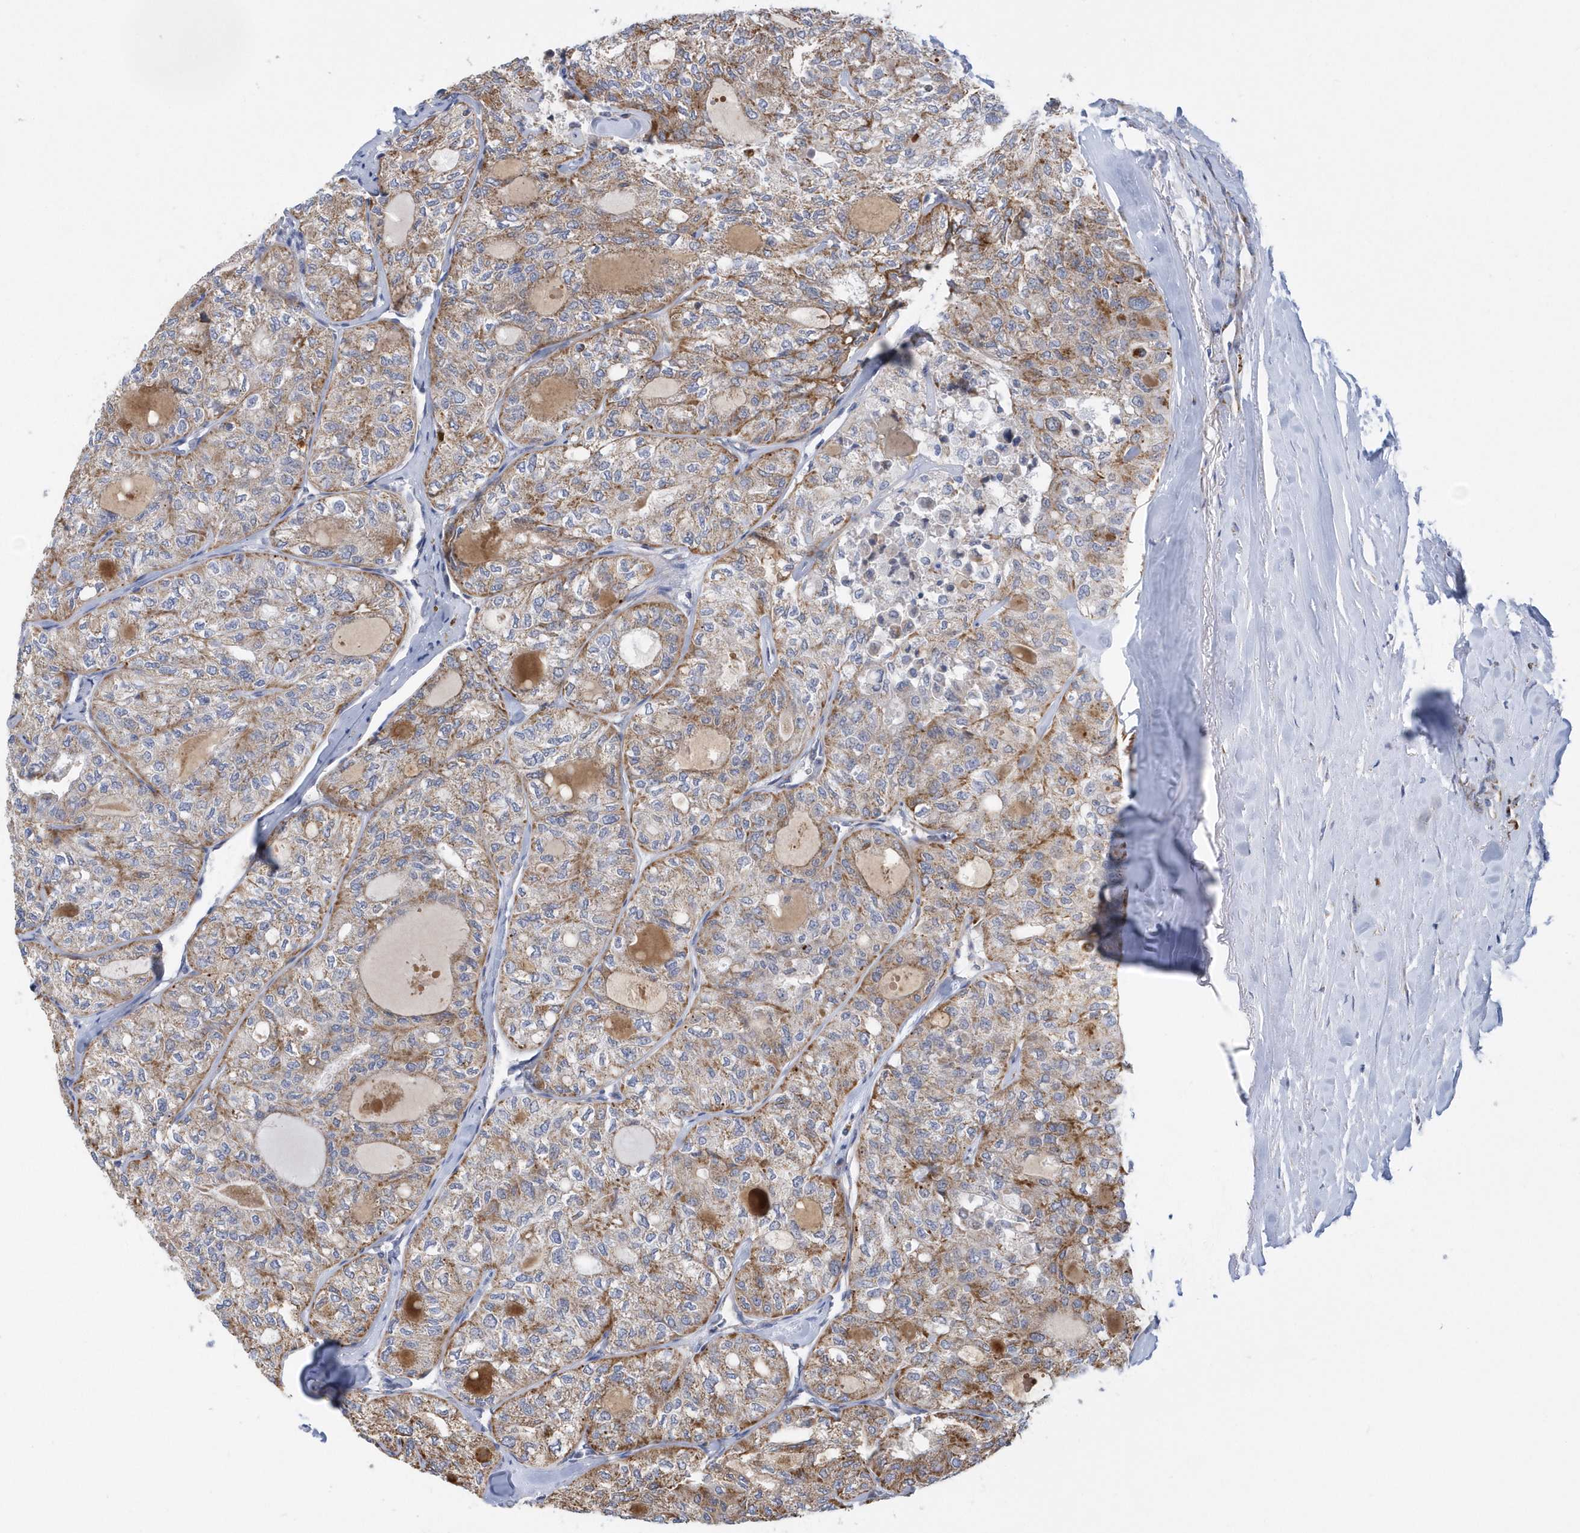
{"staining": {"intensity": "weak", "quantity": ">75%", "location": "cytoplasmic/membranous"}, "tissue": "thyroid cancer", "cell_type": "Tumor cells", "image_type": "cancer", "snomed": [{"axis": "morphology", "description": "Follicular adenoma carcinoma, NOS"}, {"axis": "topography", "description": "Thyroid gland"}], "caption": "DAB immunohistochemical staining of human thyroid follicular adenoma carcinoma reveals weak cytoplasmic/membranous protein expression in about >75% of tumor cells.", "gene": "VWA5B2", "patient": {"sex": "male", "age": 75}}